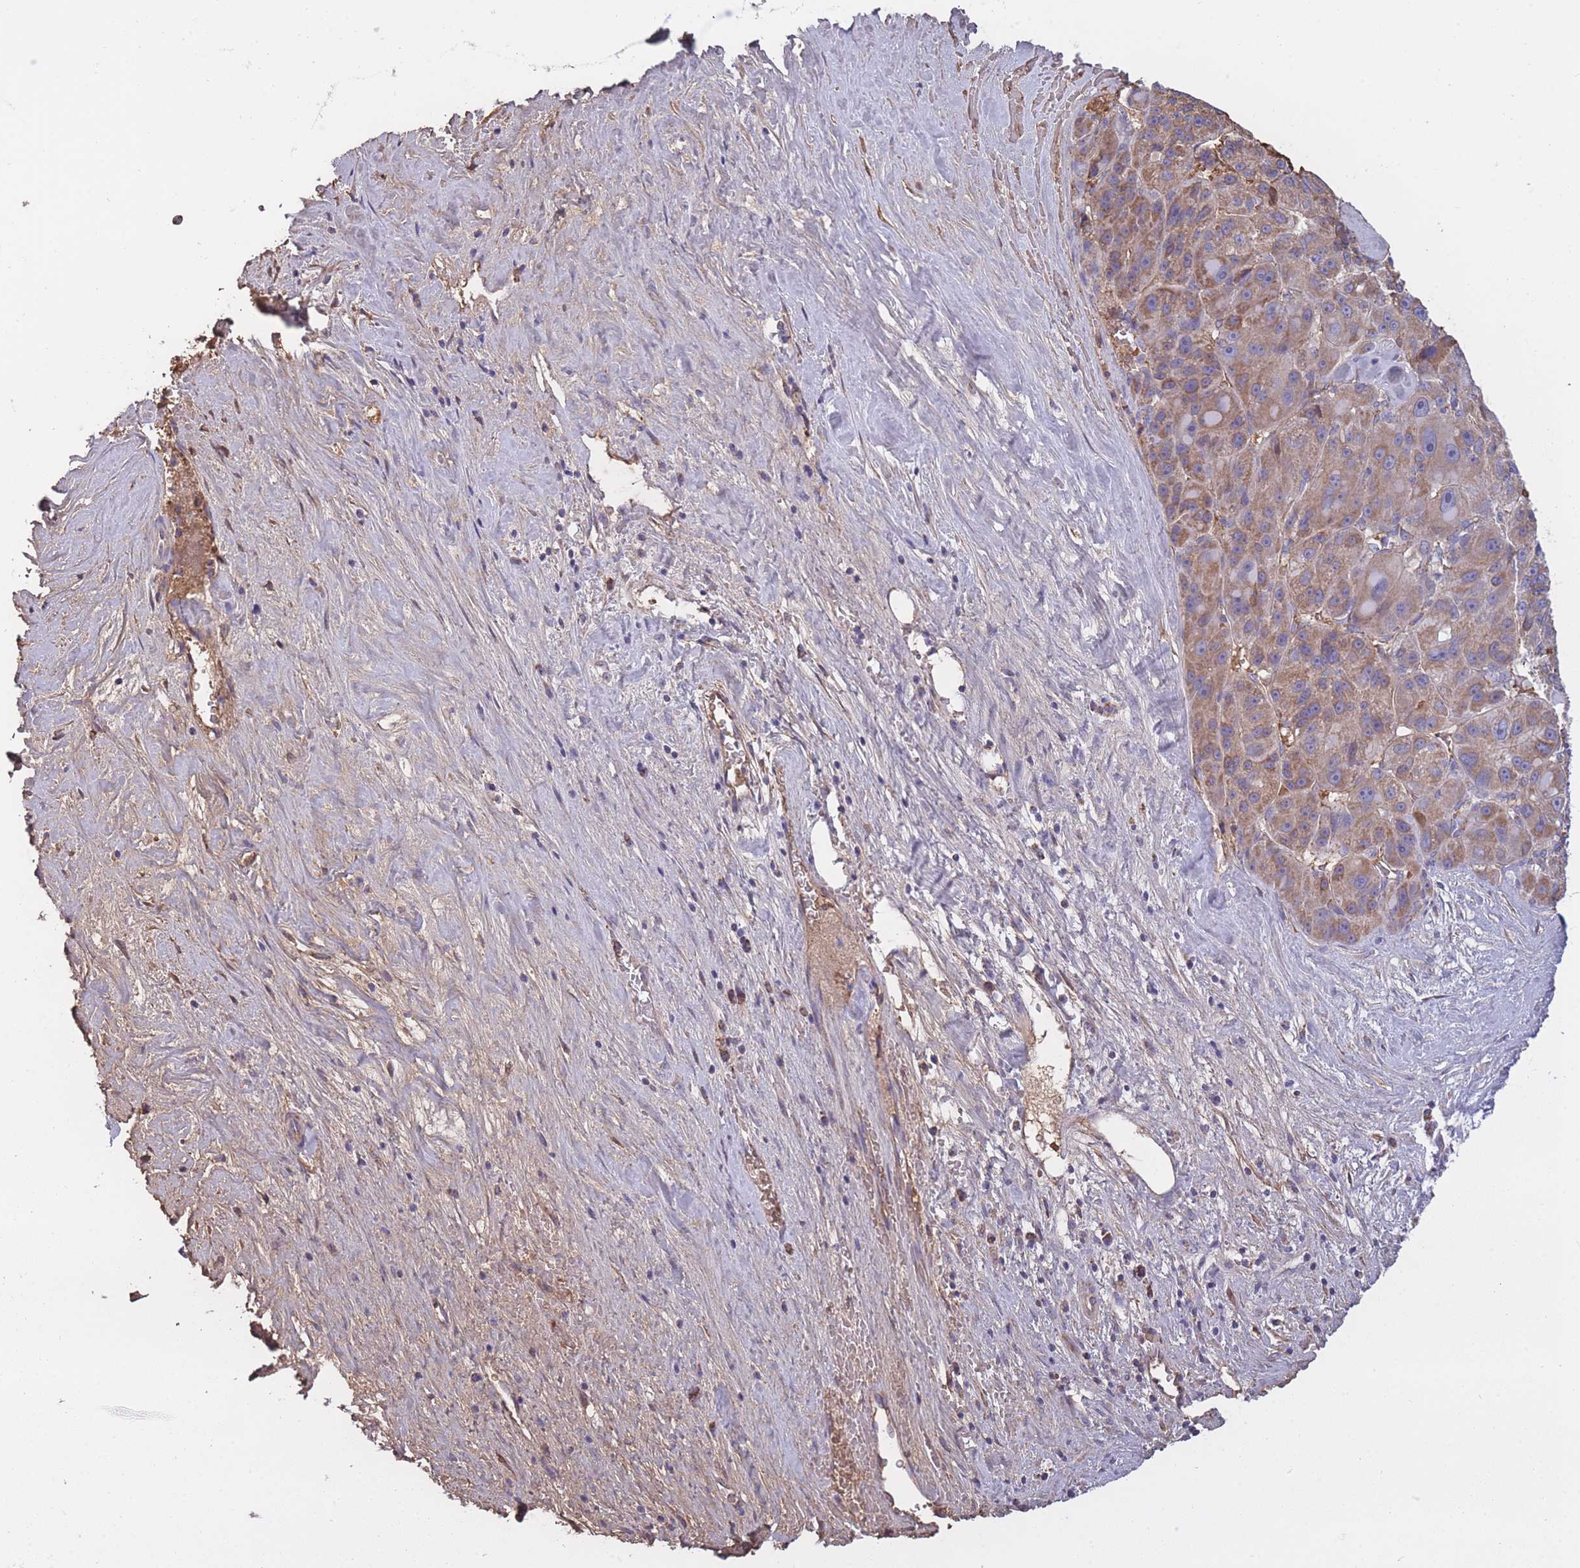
{"staining": {"intensity": "weak", "quantity": ">75%", "location": "cytoplasmic/membranous"}, "tissue": "liver cancer", "cell_type": "Tumor cells", "image_type": "cancer", "snomed": [{"axis": "morphology", "description": "Carcinoma, Hepatocellular, NOS"}, {"axis": "topography", "description": "Liver"}], "caption": "Protein expression analysis of liver hepatocellular carcinoma exhibits weak cytoplasmic/membranous positivity in about >75% of tumor cells. The protein is stained brown, and the nuclei are stained in blue (DAB IHC with brightfield microscopy, high magnification).", "gene": "KAT2A", "patient": {"sex": "male", "age": 76}}